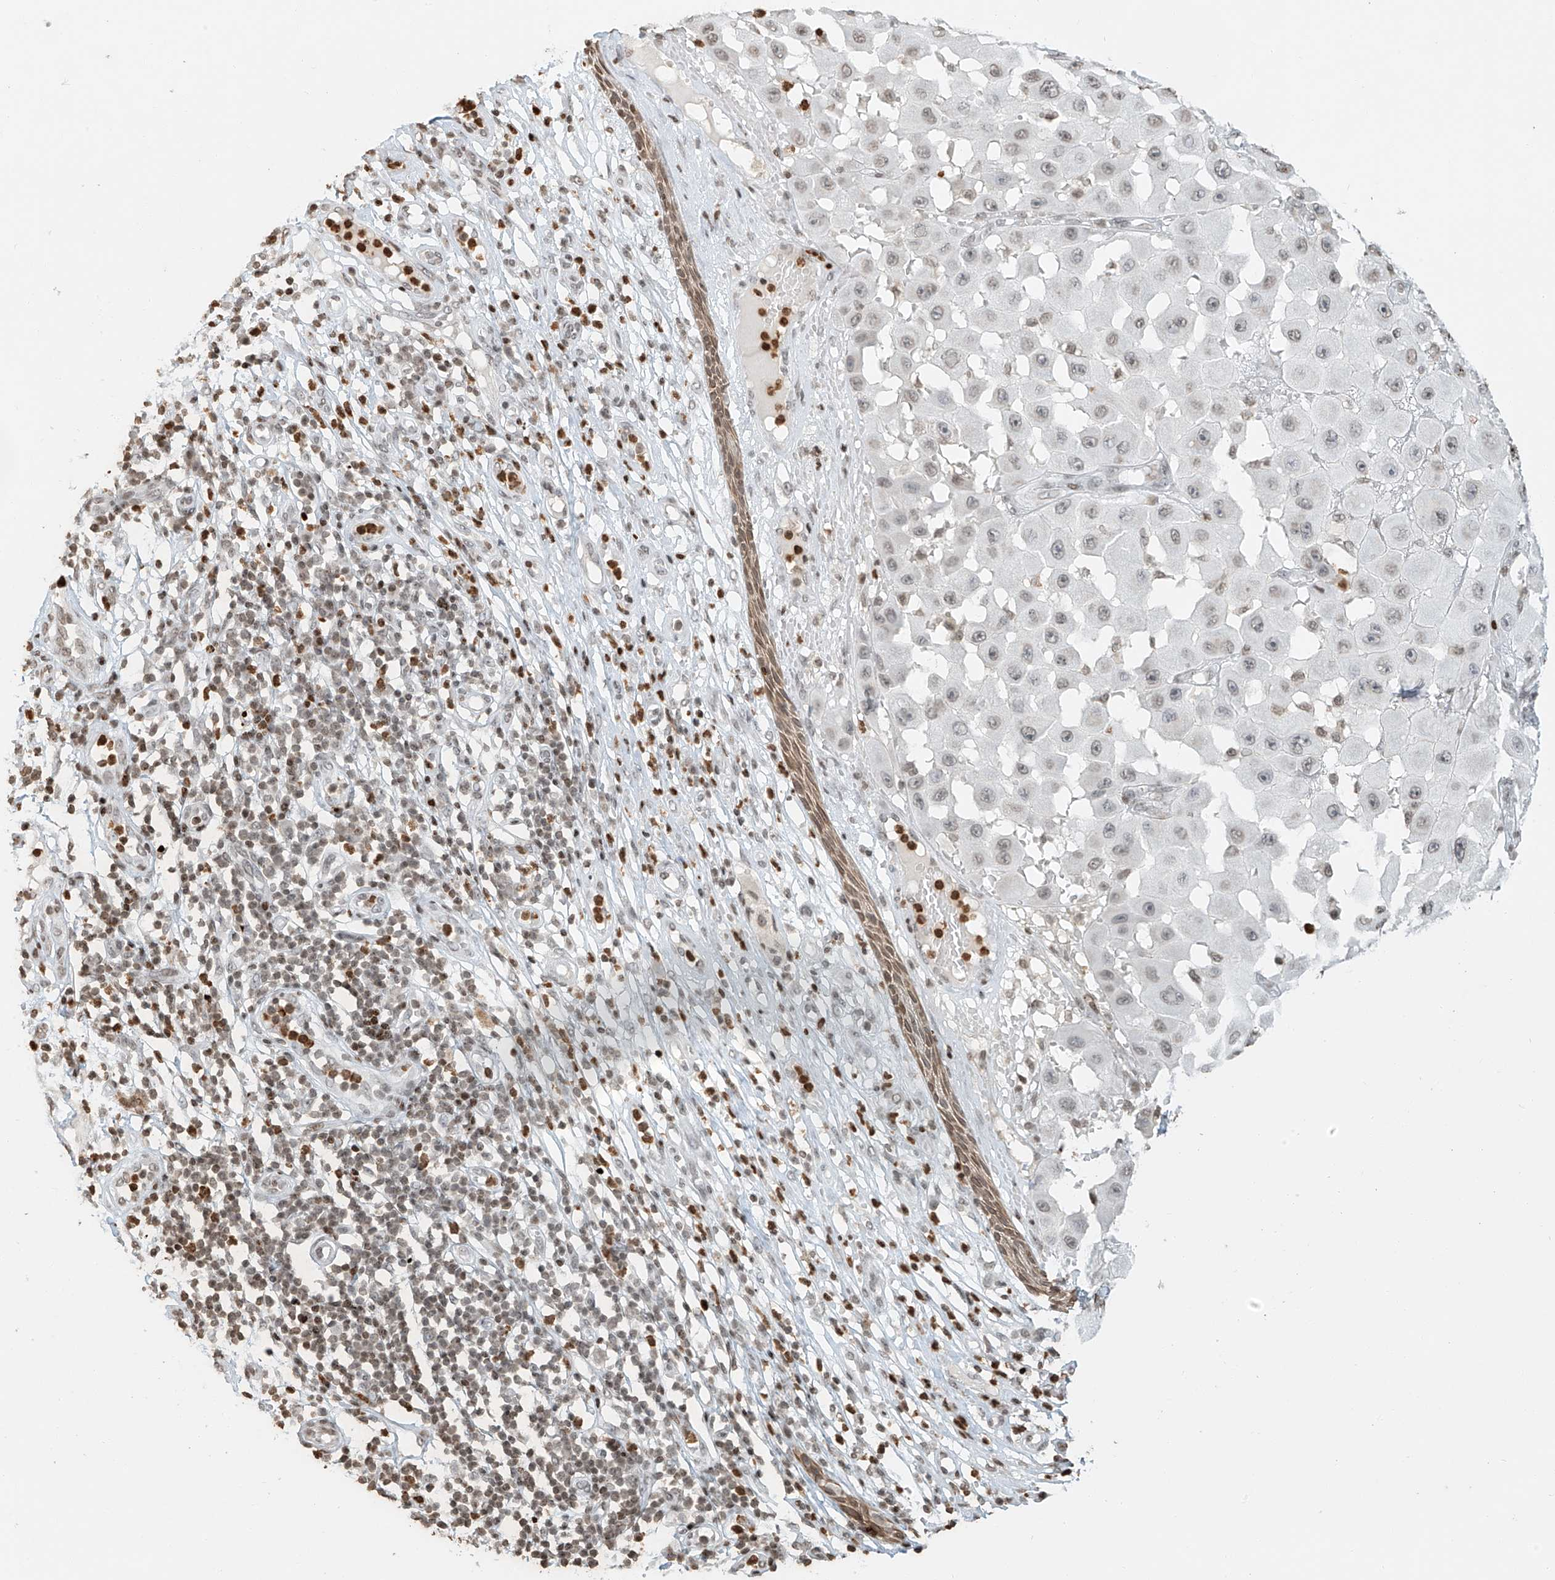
{"staining": {"intensity": "weak", "quantity": "<25%", "location": "nuclear"}, "tissue": "melanoma", "cell_type": "Tumor cells", "image_type": "cancer", "snomed": [{"axis": "morphology", "description": "Malignant melanoma, NOS"}, {"axis": "topography", "description": "Skin"}], "caption": "Immunohistochemical staining of malignant melanoma exhibits no significant staining in tumor cells. (Brightfield microscopy of DAB IHC at high magnification).", "gene": "C17orf58", "patient": {"sex": "female", "age": 81}}